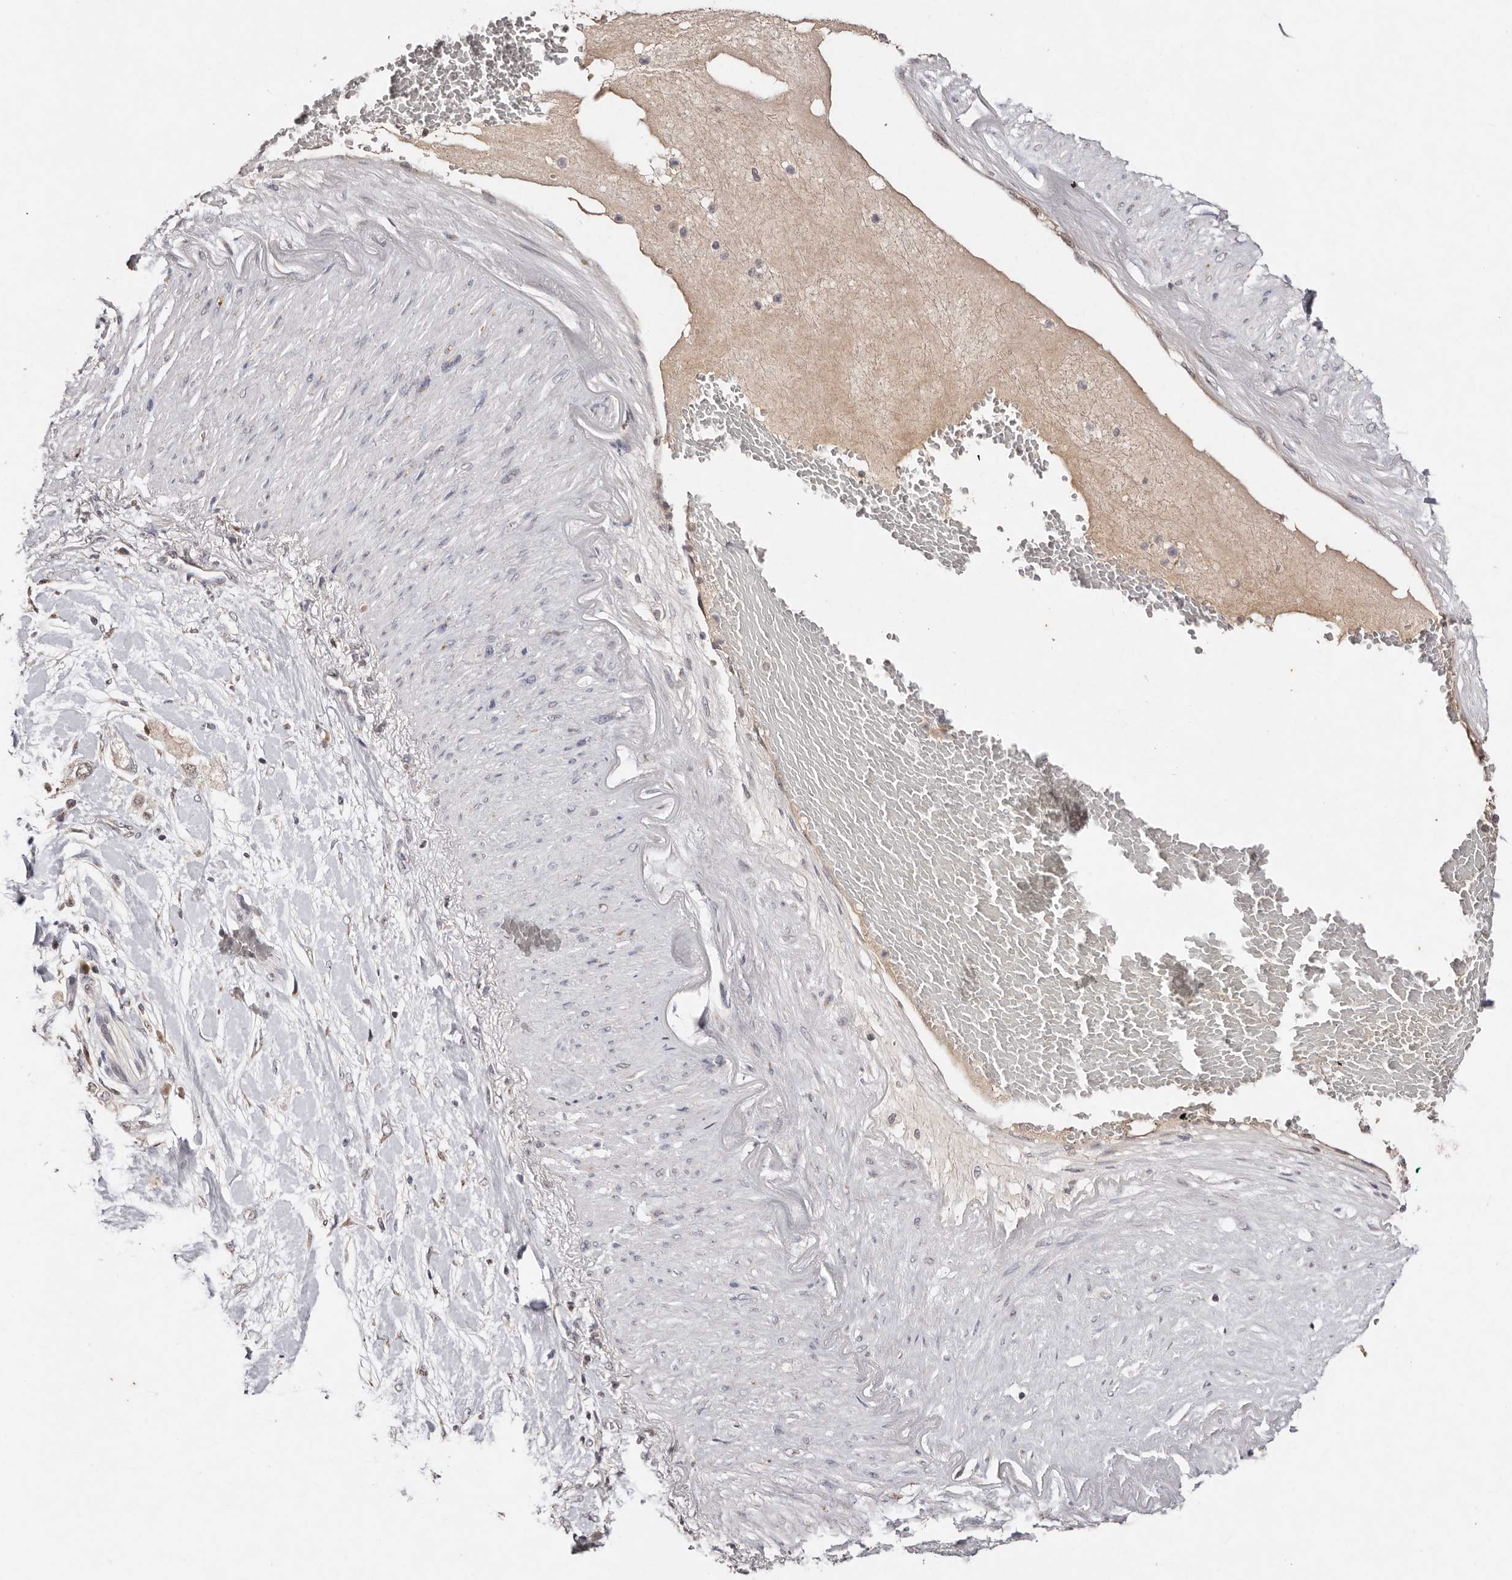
{"staining": {"intensity": "weak", "quantity": "25%-75%", "location": "cytoplasmic/membranous,nuclear"}, "tissue": "pancreatic cancer", "cell_type": "Tumor cells", "image_type": "cancer", "snomed": [{"axis": "morphology", "description": "Adenocarcinoma, NOS"}, {"axis": "topography", "description": "Pancreas"}], "caption": "Pancreatic cancer (adenocarcinoma) stained with immunohistochemistry demonstrates weak cytoplasmic/membranous and nuclear positivity in approximately 25%-75% of tumor cells. (brown staining indicates protein expression, while blue staining denotes nuclei).", "gene": "KLF7", "patient": {"sex": "female", "age": 56}}